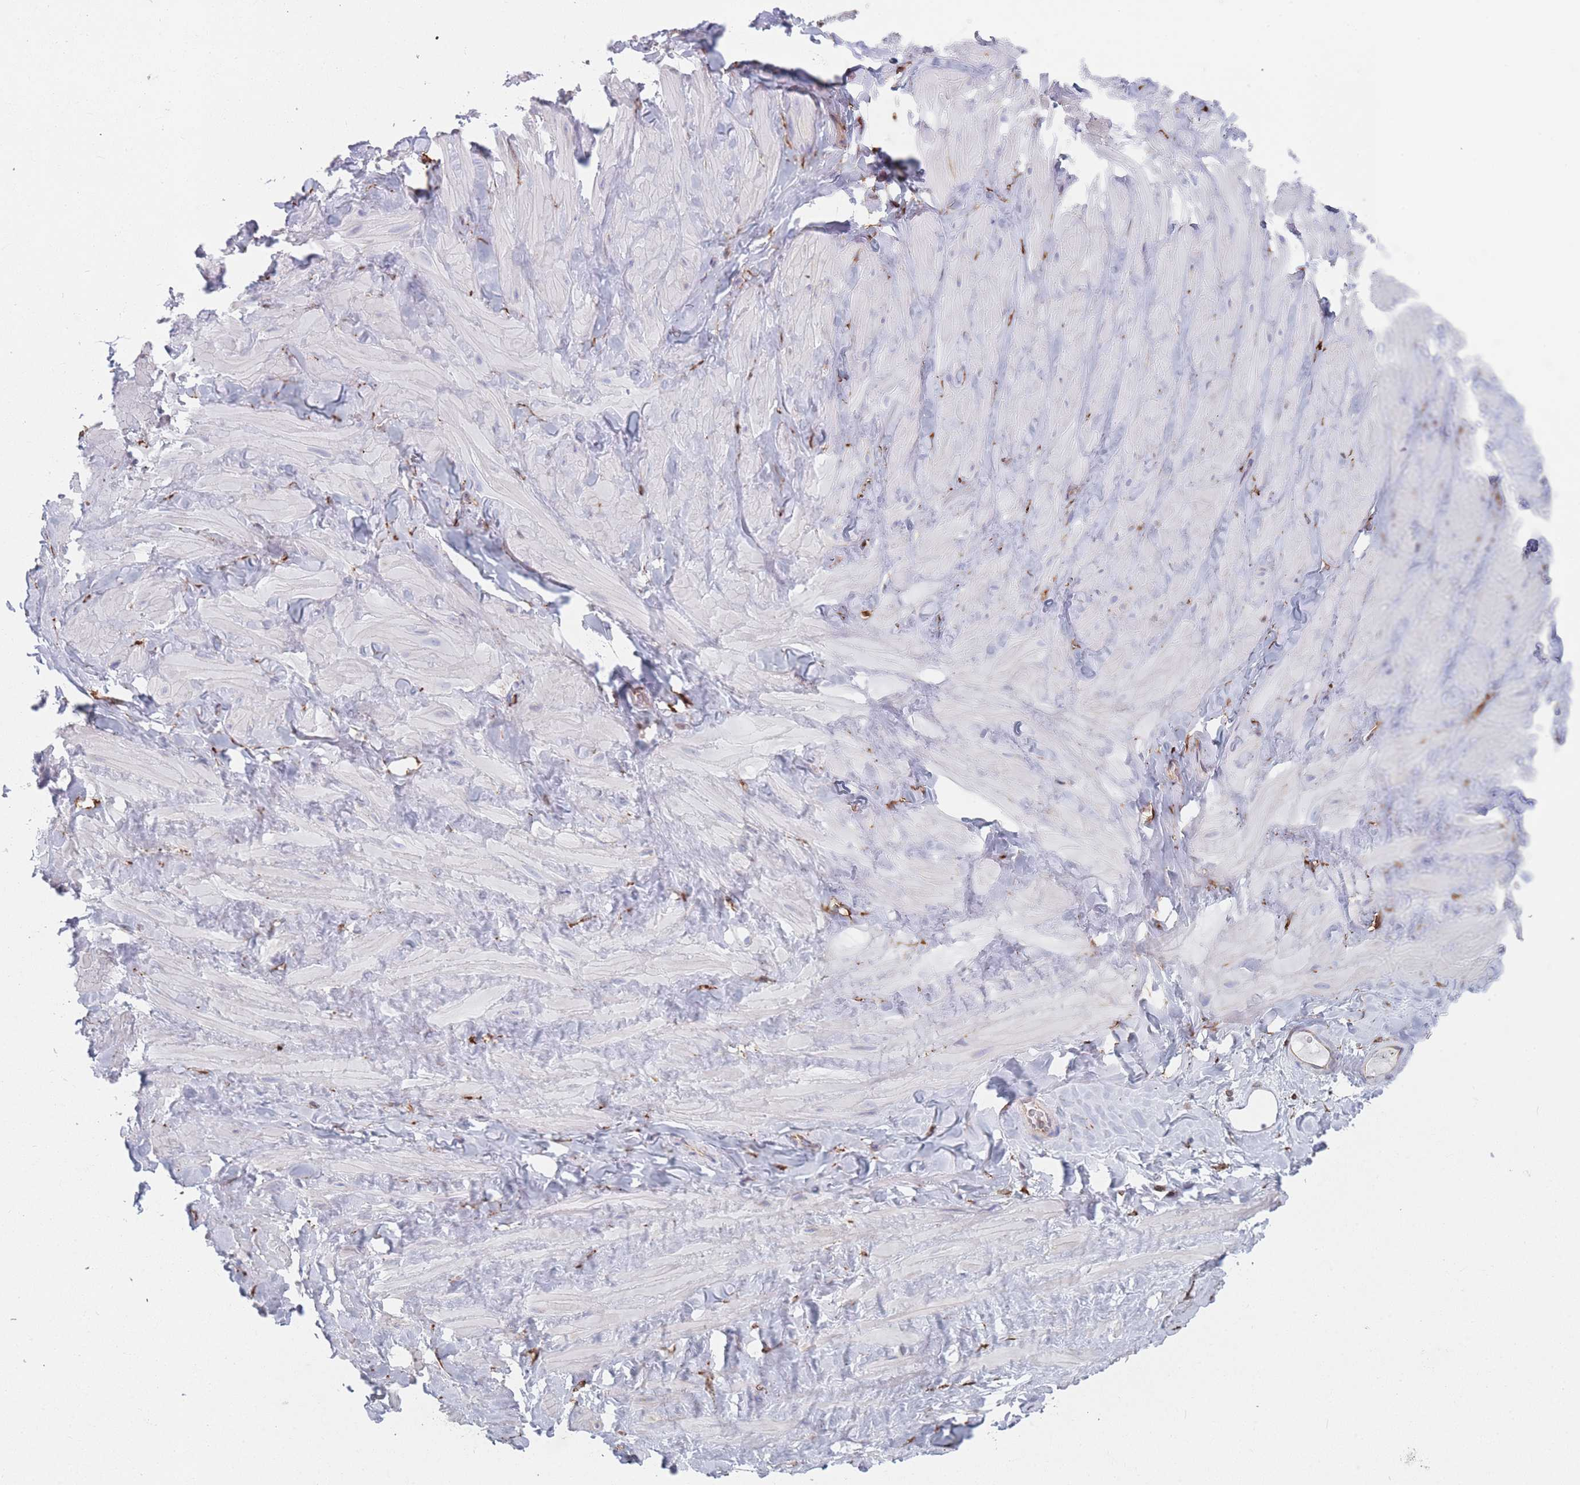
{"staining": {"intensity": "negative", "quantity": "none", "location": "none"}, "tissue": "adipose tissue", "cell_type": "Adipocytes", "image_type": "normal", "snomed": [{"axis": "morphology", "description": "Normal tissue, NOS"}, {"axis": "topography", "description": "Soft tissue"}, {"axis": "topography", "description": "Vascular tissue"}], "caption": "Immunohistochemistry micrograph of normal adipose tissue stained for a protein (brown), which displays no positivity in adipocytes.", "gene": "OR7C2", "patient": {"sex": "male", "age": 41}}